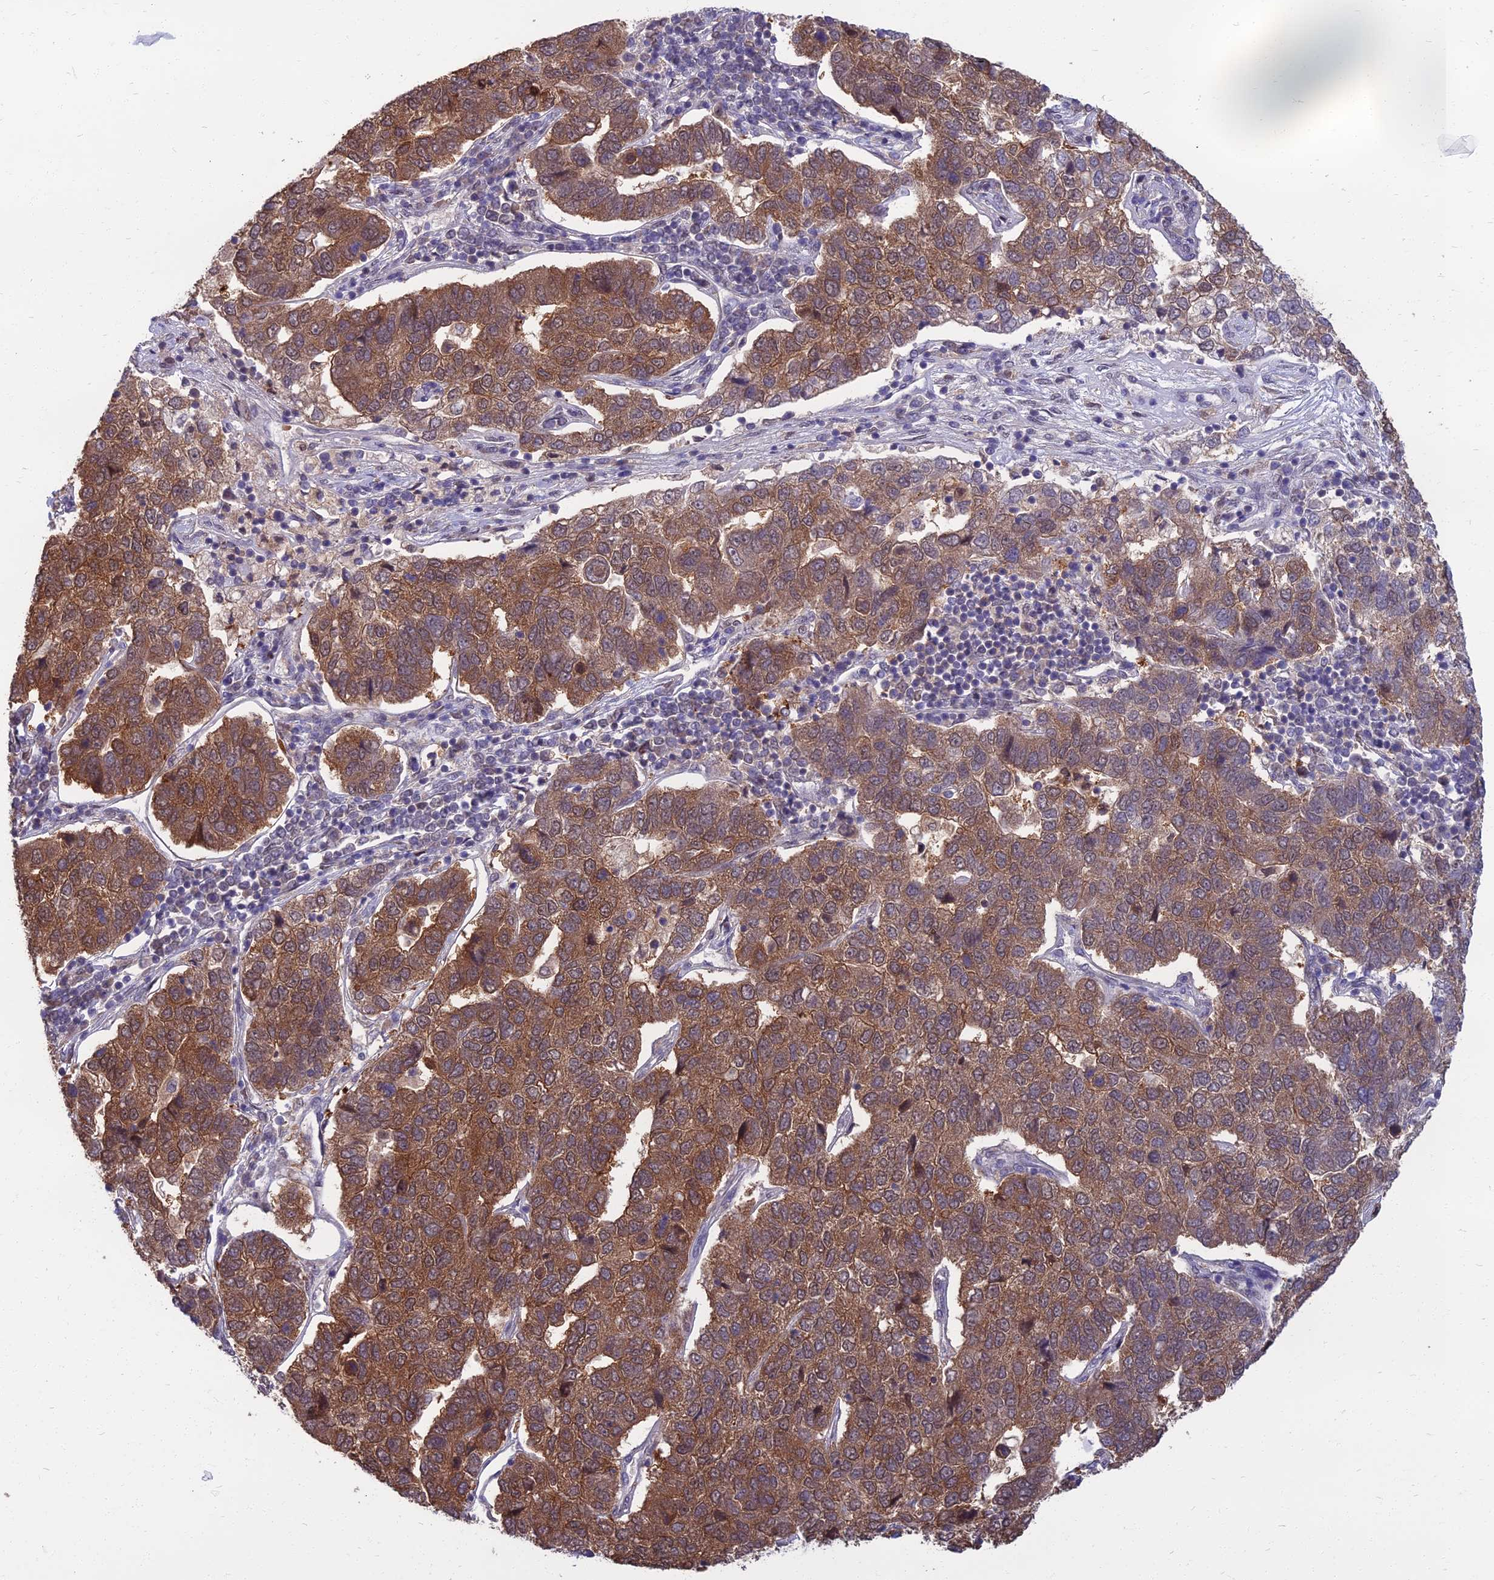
{"staining": {"intensity": "moderate", "quantity": ">75%", "location": "cytoplasmic/membranous,nuclear"}, "tissue": "pancreatic cancer", "cell_type": "Tumor cells", "image_type": "cancer", "snomed": [{"axis": "morphology", "description": "Adenocarcinoma, NOS"}, {"axis": "topography", "description": "Pancreas"}], "caption": "Adenocarcinoma (pancreatic) was stained to show a protein in brown. There is medium levels of moderate cytoplasmic/membranous and nuclear positivity in approximately >75% of tumor cells. (DAB (3,3'-diaminobenzidine) IHC, brown staining for protein, blue staining for nuclei).", "gene": "NR4A3", "patient": {"sex": "female", "age": 61}}